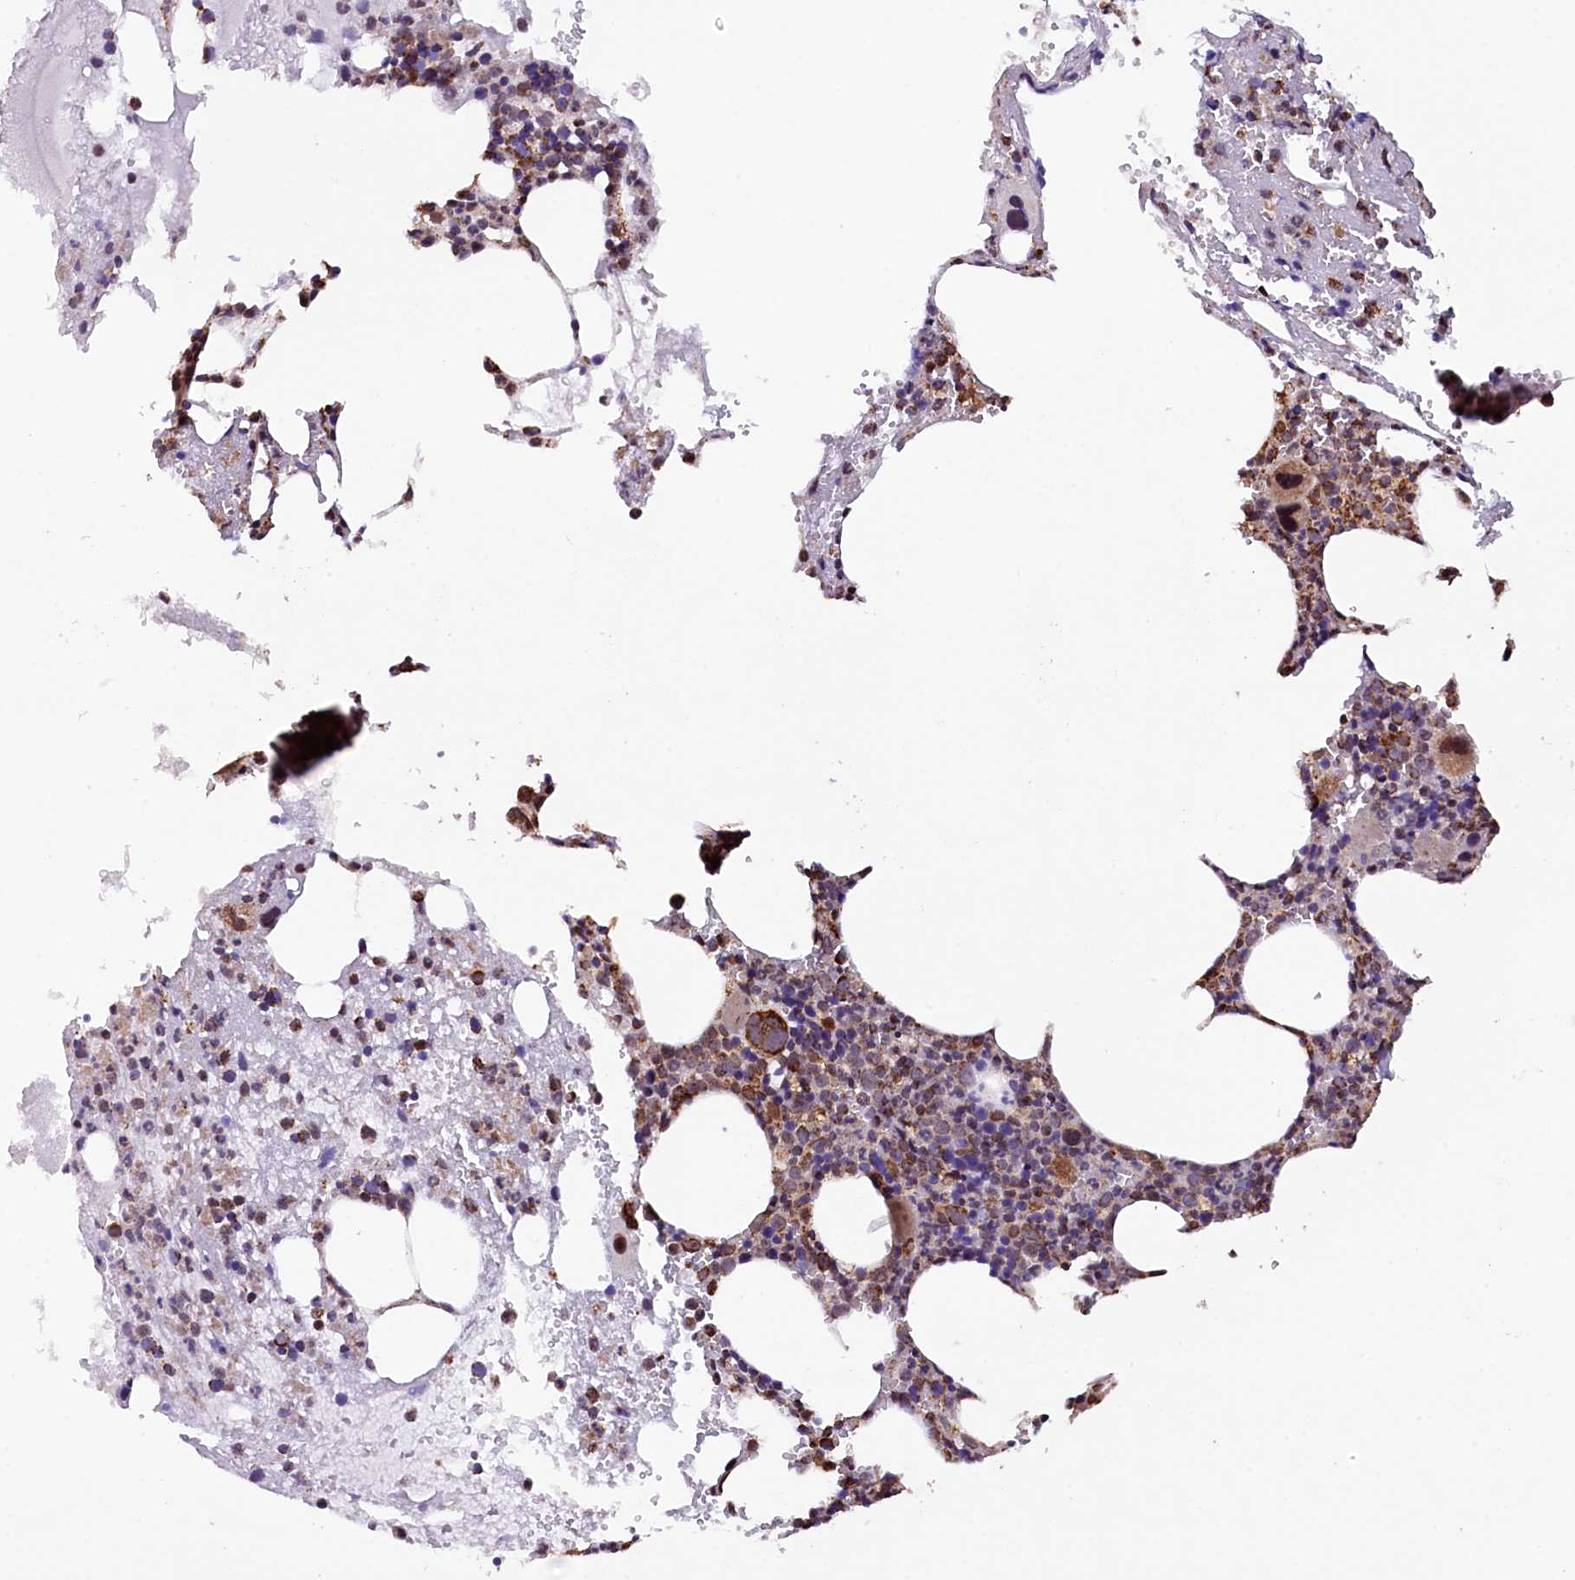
{"staining": {"intensity": "moderate", "quantity": "25%-75%", "location": "cytoplasmic/membranous"}, "tissue": "bone marrow", "cell_type": "Hematopoietic cells", "image_type": "normal", "snomed": [{"axis": "morphology", "description": "Normal tissue, NOS"}, {"axis": "topography", "description": "Bone marrow"}], "caption": "The histopathology image demonstrates staining of normal bone marrow, revealing moderate cytoplasmic/membranous protein expression (brown color) within hematopoietic cells.", "gene": "KLC2", "patient": {"sex": "male", "age": 61}}